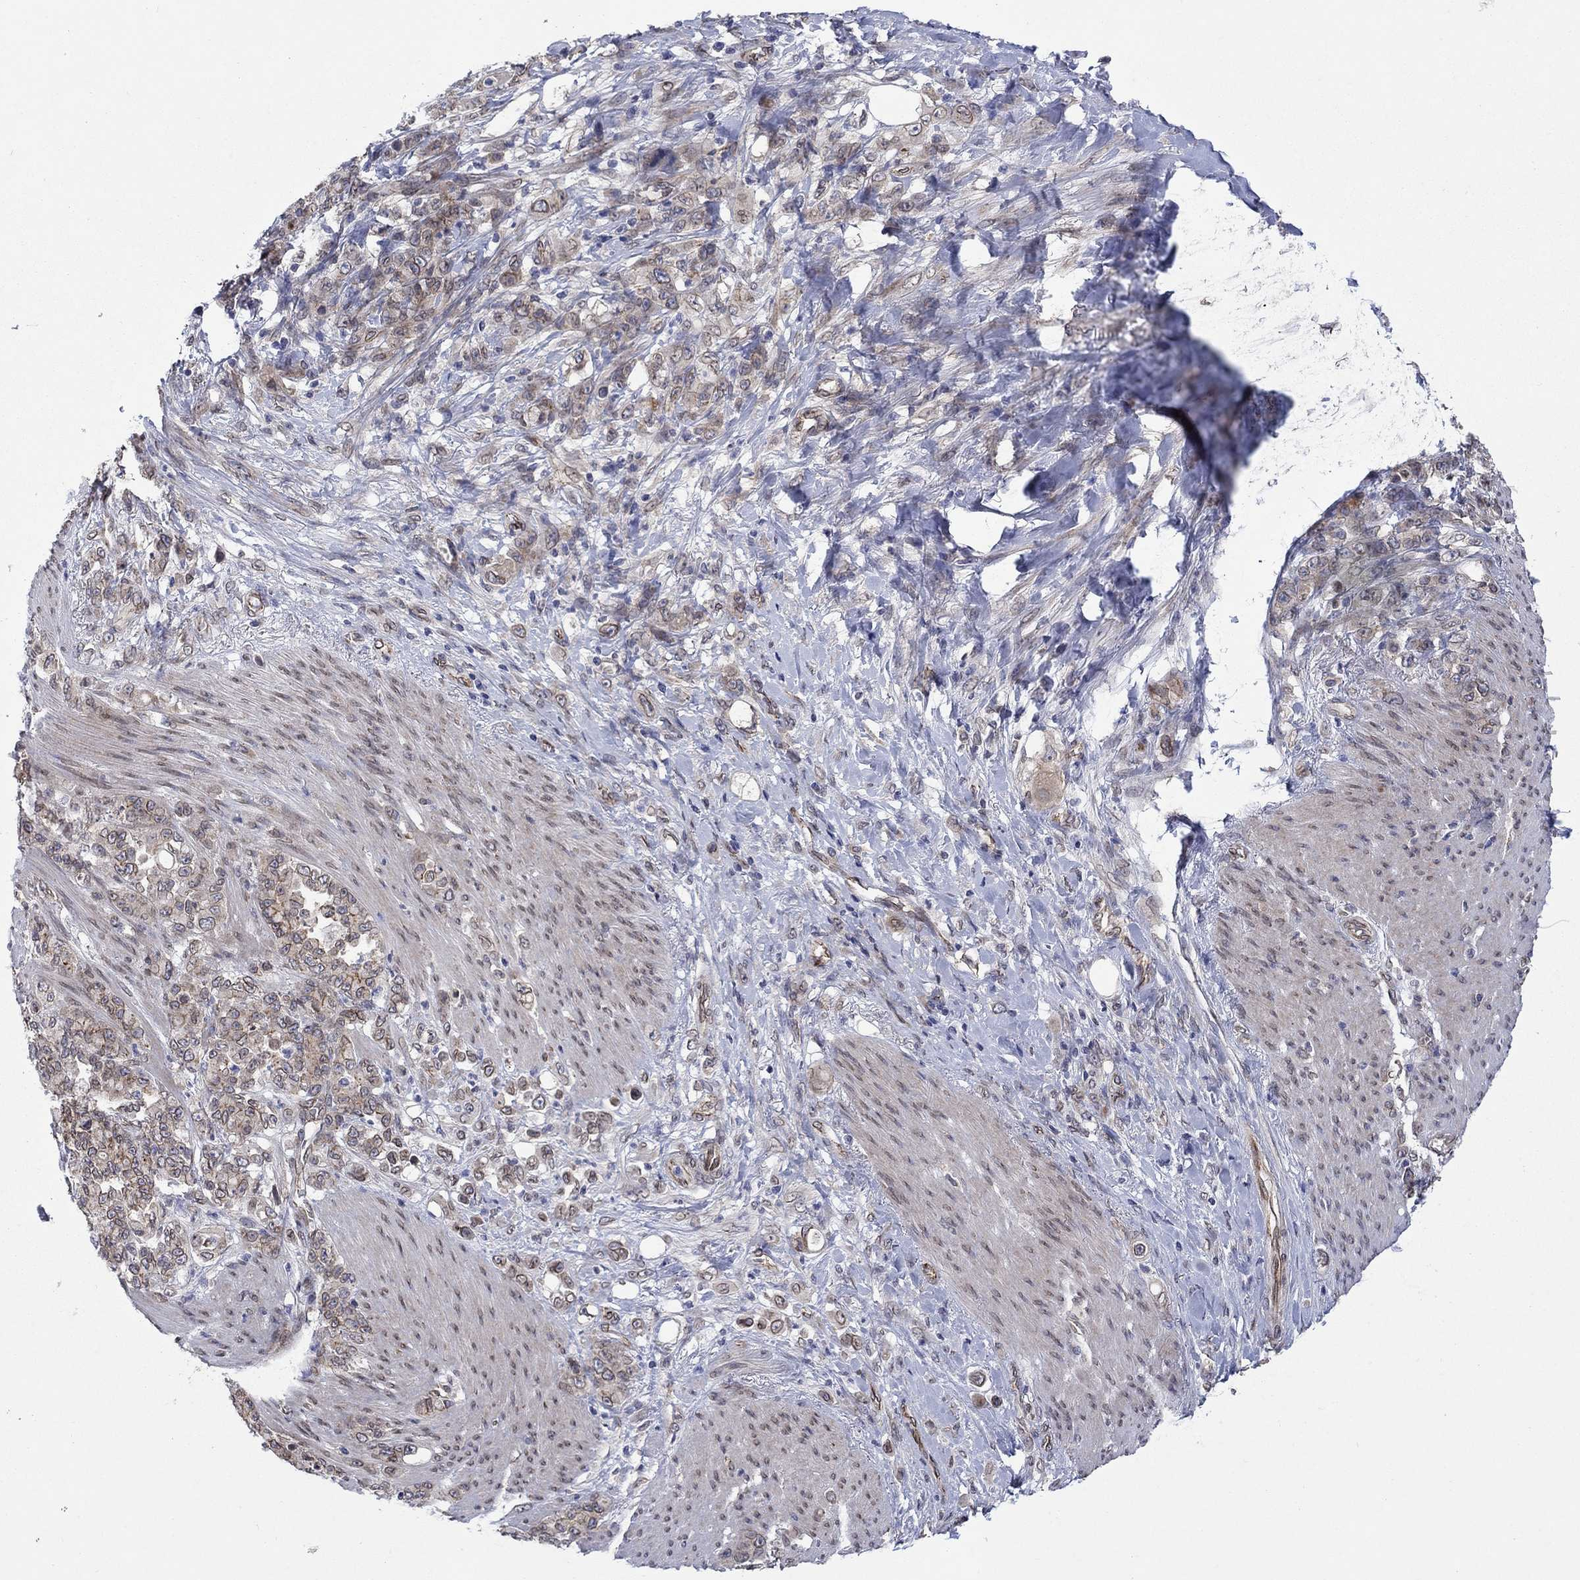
{"staining": {"intensity": "weak", "quantity": ">75%", "location": "cytoplasmic/membranous"}, "tissue": "stomach cancer", "cell_type": "Tumor cells", "image_type": "cancer", "snomed": [{"axis": "morphology", "description": "Adenocarcinoma, NOS"}, {"axis": "topography", "description": "Stomach"}], "caption": "Immunohistochemical staining of adenocarcinoma (stomach) reveals low levels of weak cytoplasmic/membranous protein expression in approximately >75% of tumor cells.", "gene": "EMC9", "patient": {"sex": "female", "age": 79}}